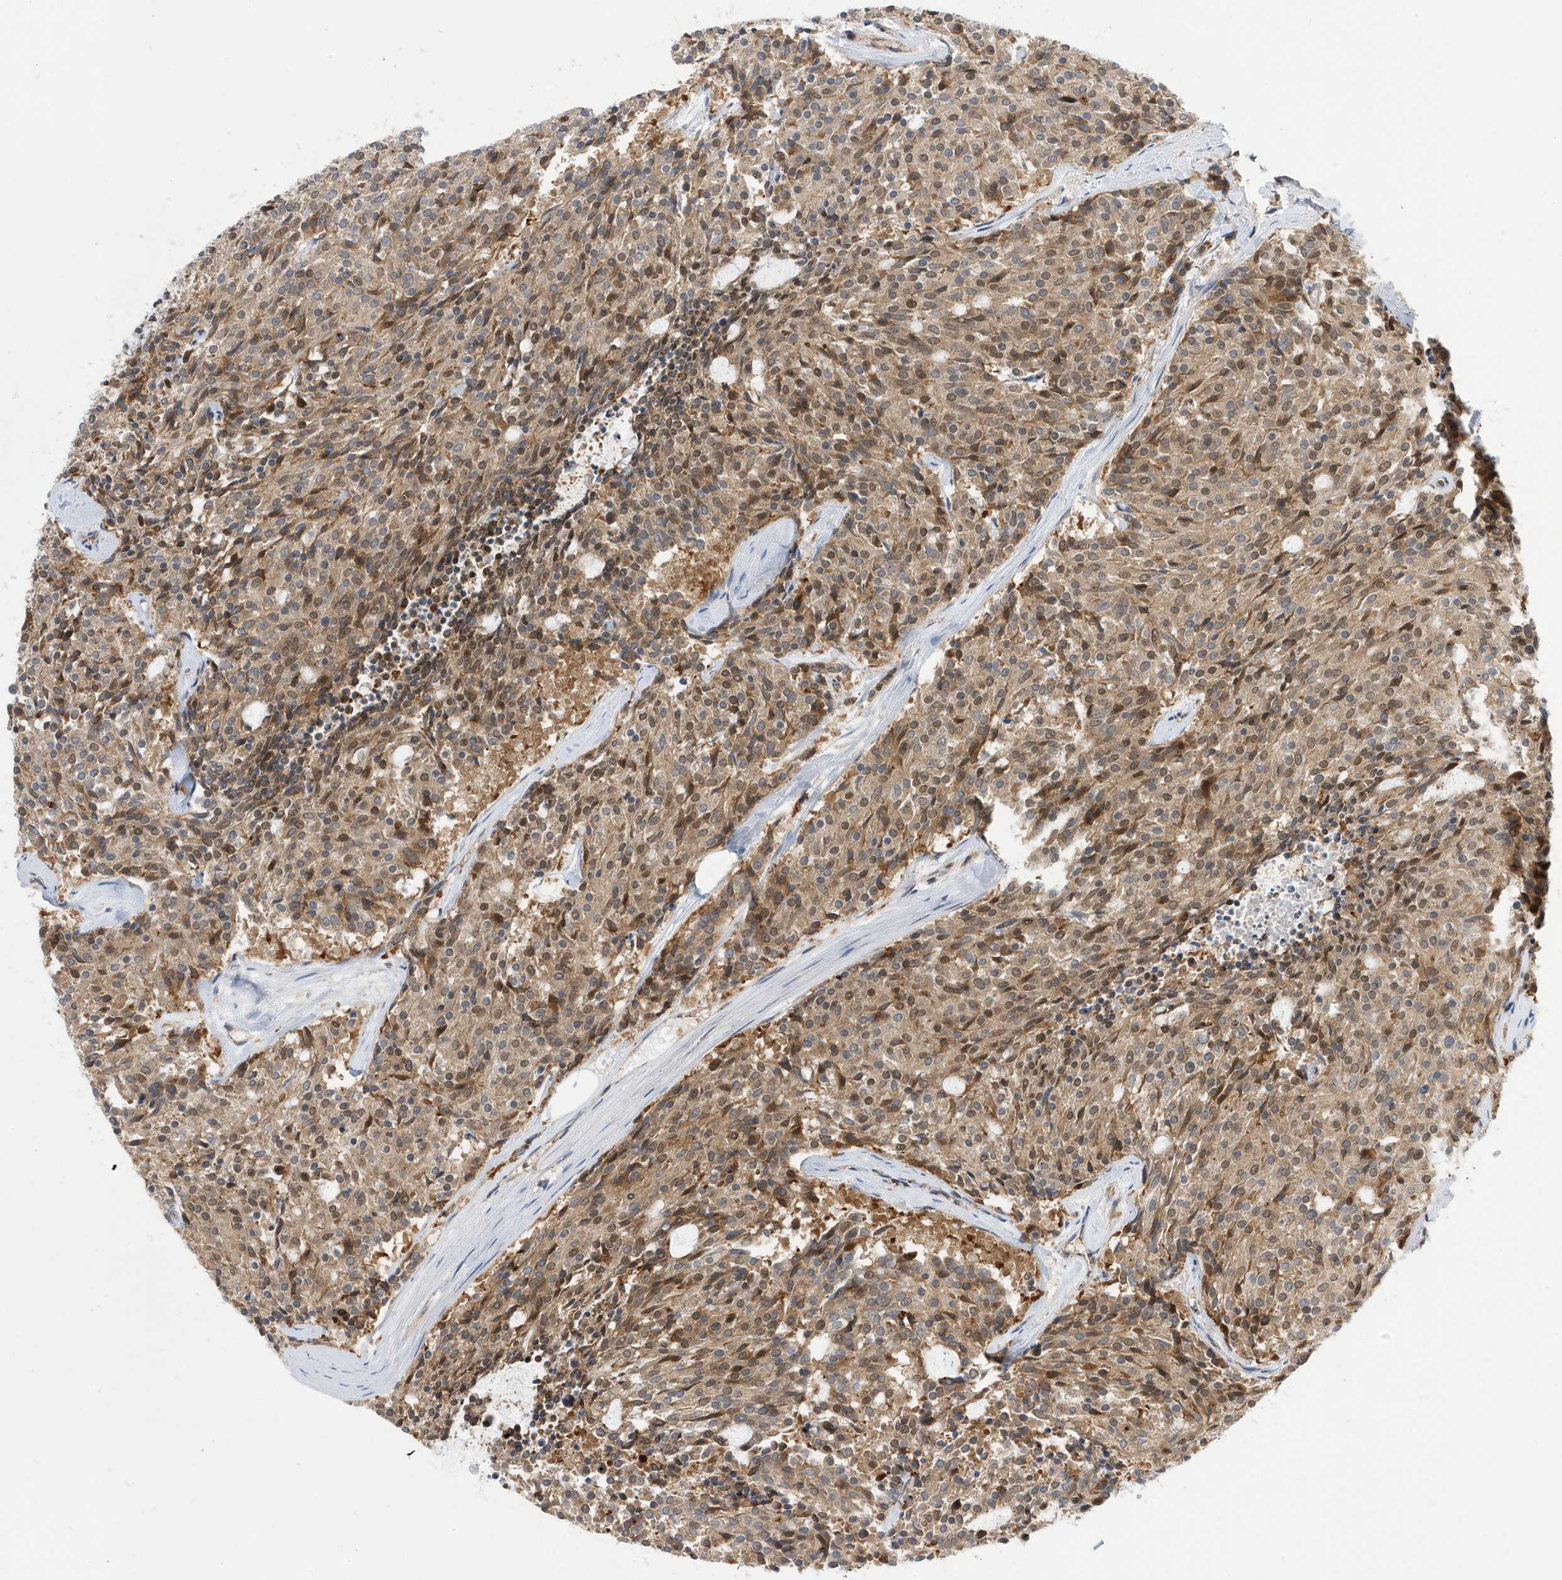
{"staining": {"intensity": "moderate", "quantity": ">75%", "location": "cytoplasmic/membranous,nuclear"}, "tissue": "carcinoid", "cell_type": "Tumor cells", "image_type": "cancer", "snomed": [{"axis": "morphology", "description": "Carcinoid, malignant, NOS"}, {"axis": "topography", "description": "Pancreas"}], "caption": "About >75% of tumor cells in human carcinoid show moderate cytoplasmic/membranous and nuclear protein positivity as visualized by brown immunohistochemical staining.", "gene": "ZNF507", "patient": {"sex": "female", "age": 54}}